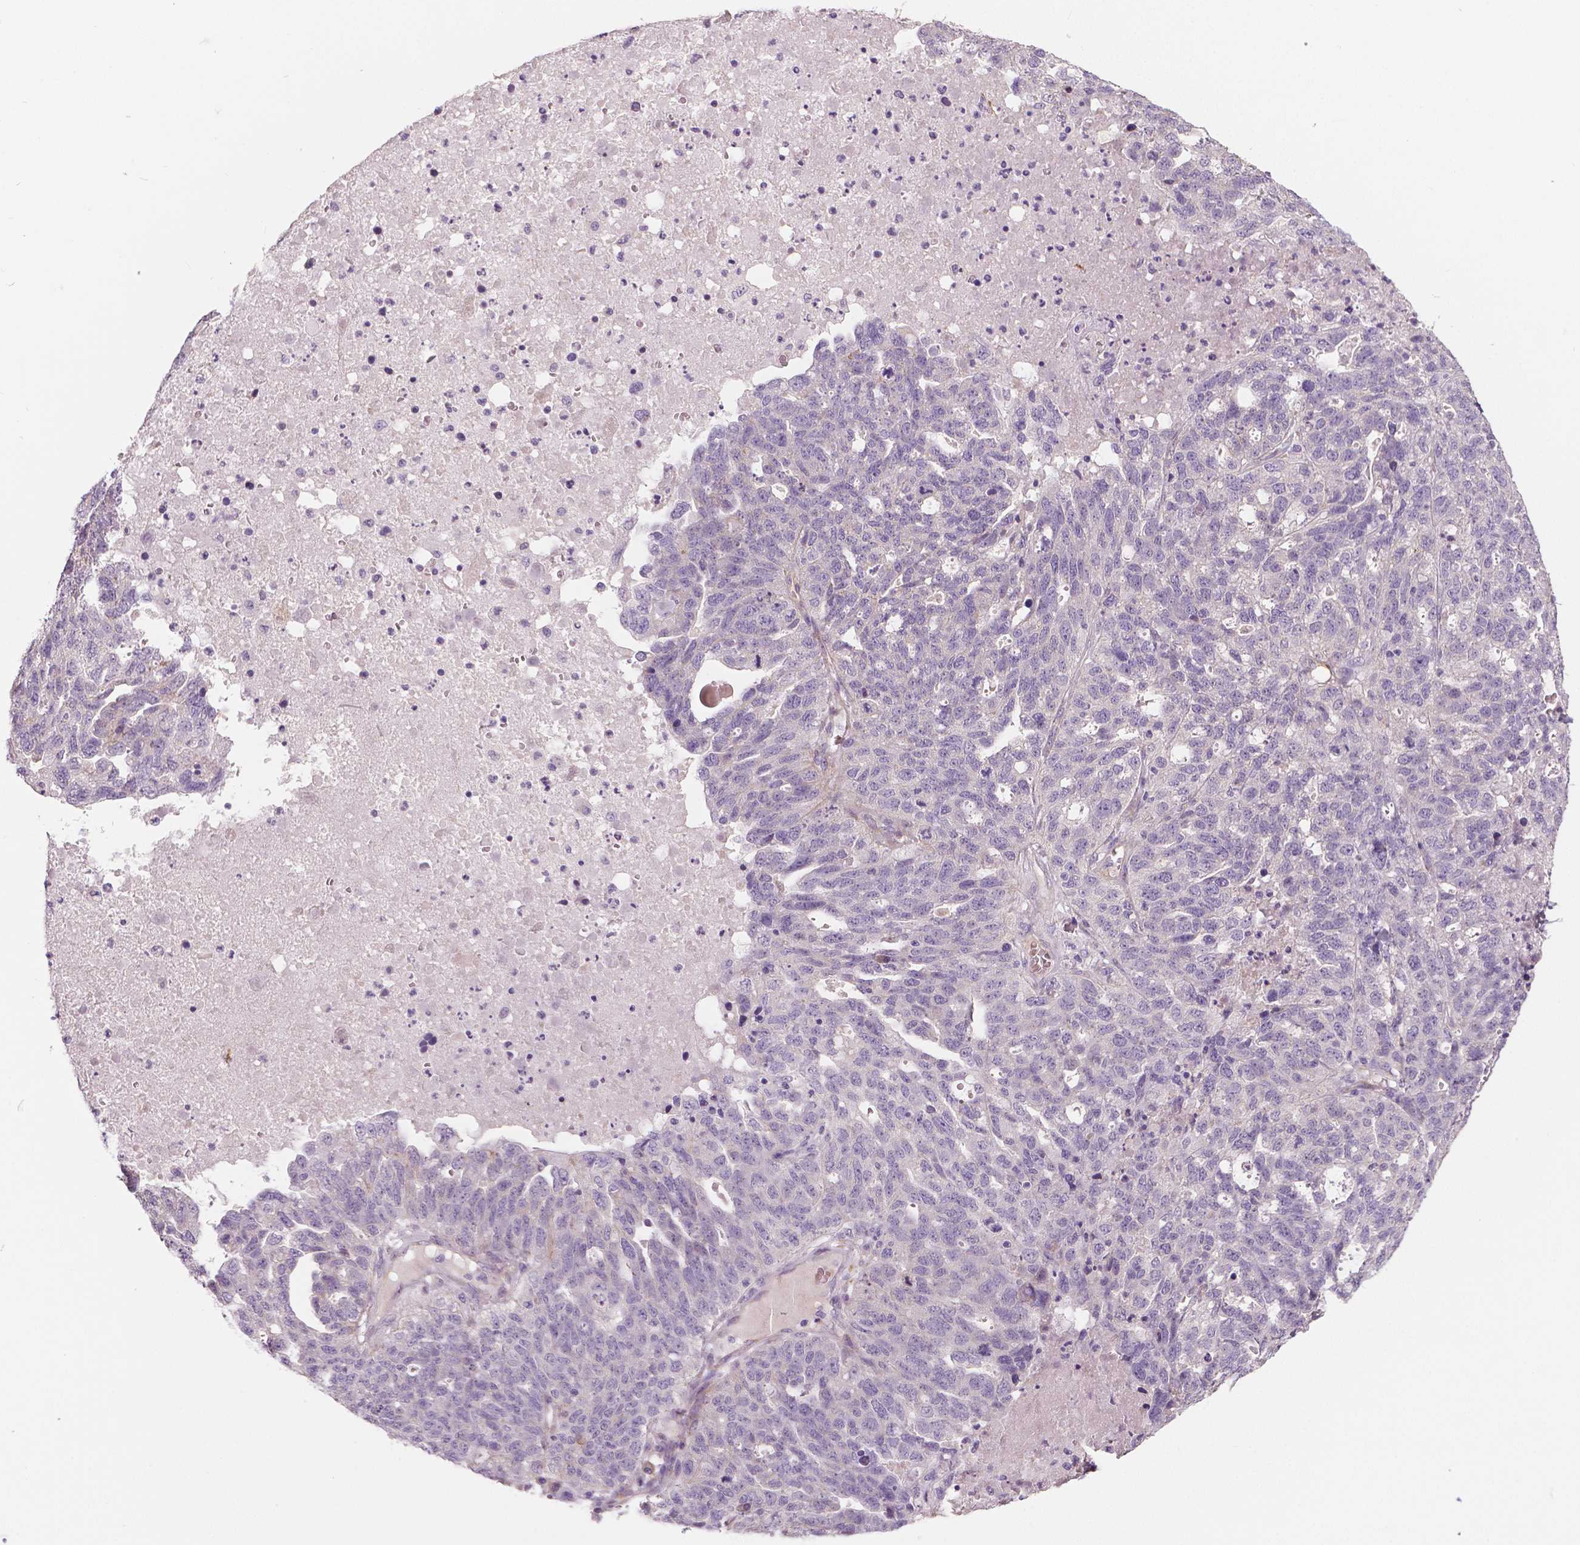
{"staining": {"intensity": "negative", "quantity": "none", "location": "none"}, "tissue": "ovarian cancer", "cell_type": "Tumor cells", "image_type": "cancer", "snomed": [{"axis": "morphology", "description": "Cystadenocarcinoma, serous, NOS"}, {"axis": "topography", "description": "Ovary"}], "caption": "IHC photomicrograph of human ovarian serous cystadenocarcinoma stained for a protein (brown), which exhibits no staining in tumor cells.", "gene": "FLT1", "patient": {"sex": "female", "age": 71}}